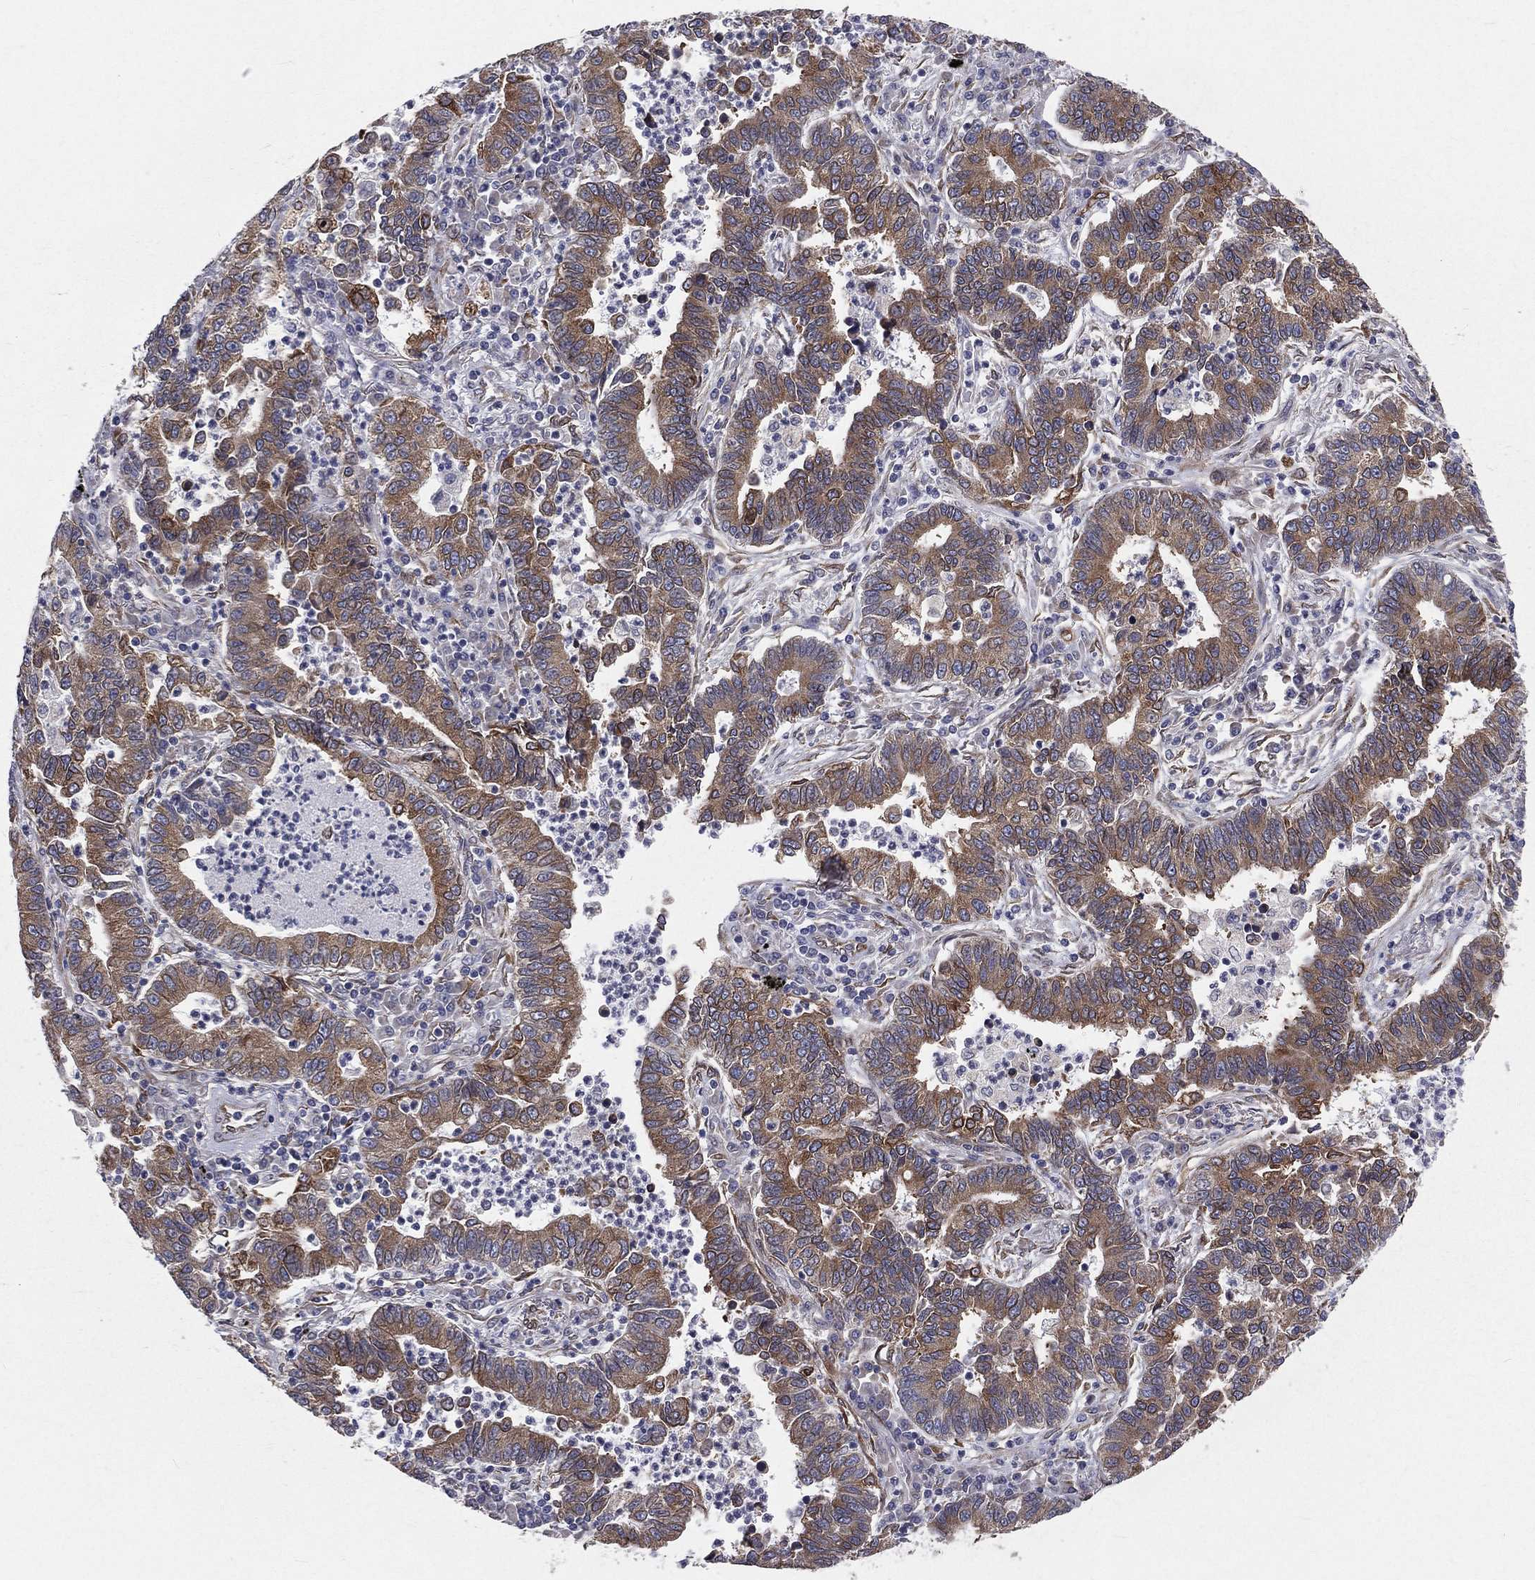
{"staining": {"intensity": "moderate", "quantity": "25%-75%", "location": "cytoplasmic/membranous"}, "tissue": "lung cancer", "cell_type": "Tumor cells", "image_type": "cancer", "snomed": [{"axis": "morphology", "description": "Adenocarcinoma, NOS"}, {"axis": "topography", "description": "Lung"}], "caption": "Tumor cells demonstrate medium levels of moderate cytoplasmic/membranous expression in about 25%-75% of cells in human adenocarcinoma (lung). (Stains: DAB (3,3'-diaminobenzidine) in brown, nuclei in blue, Microscopy: brightfield microscopy at high magnification).", "gene": "PGRMC1", "patient": {"sex": "female", "age": 57}}